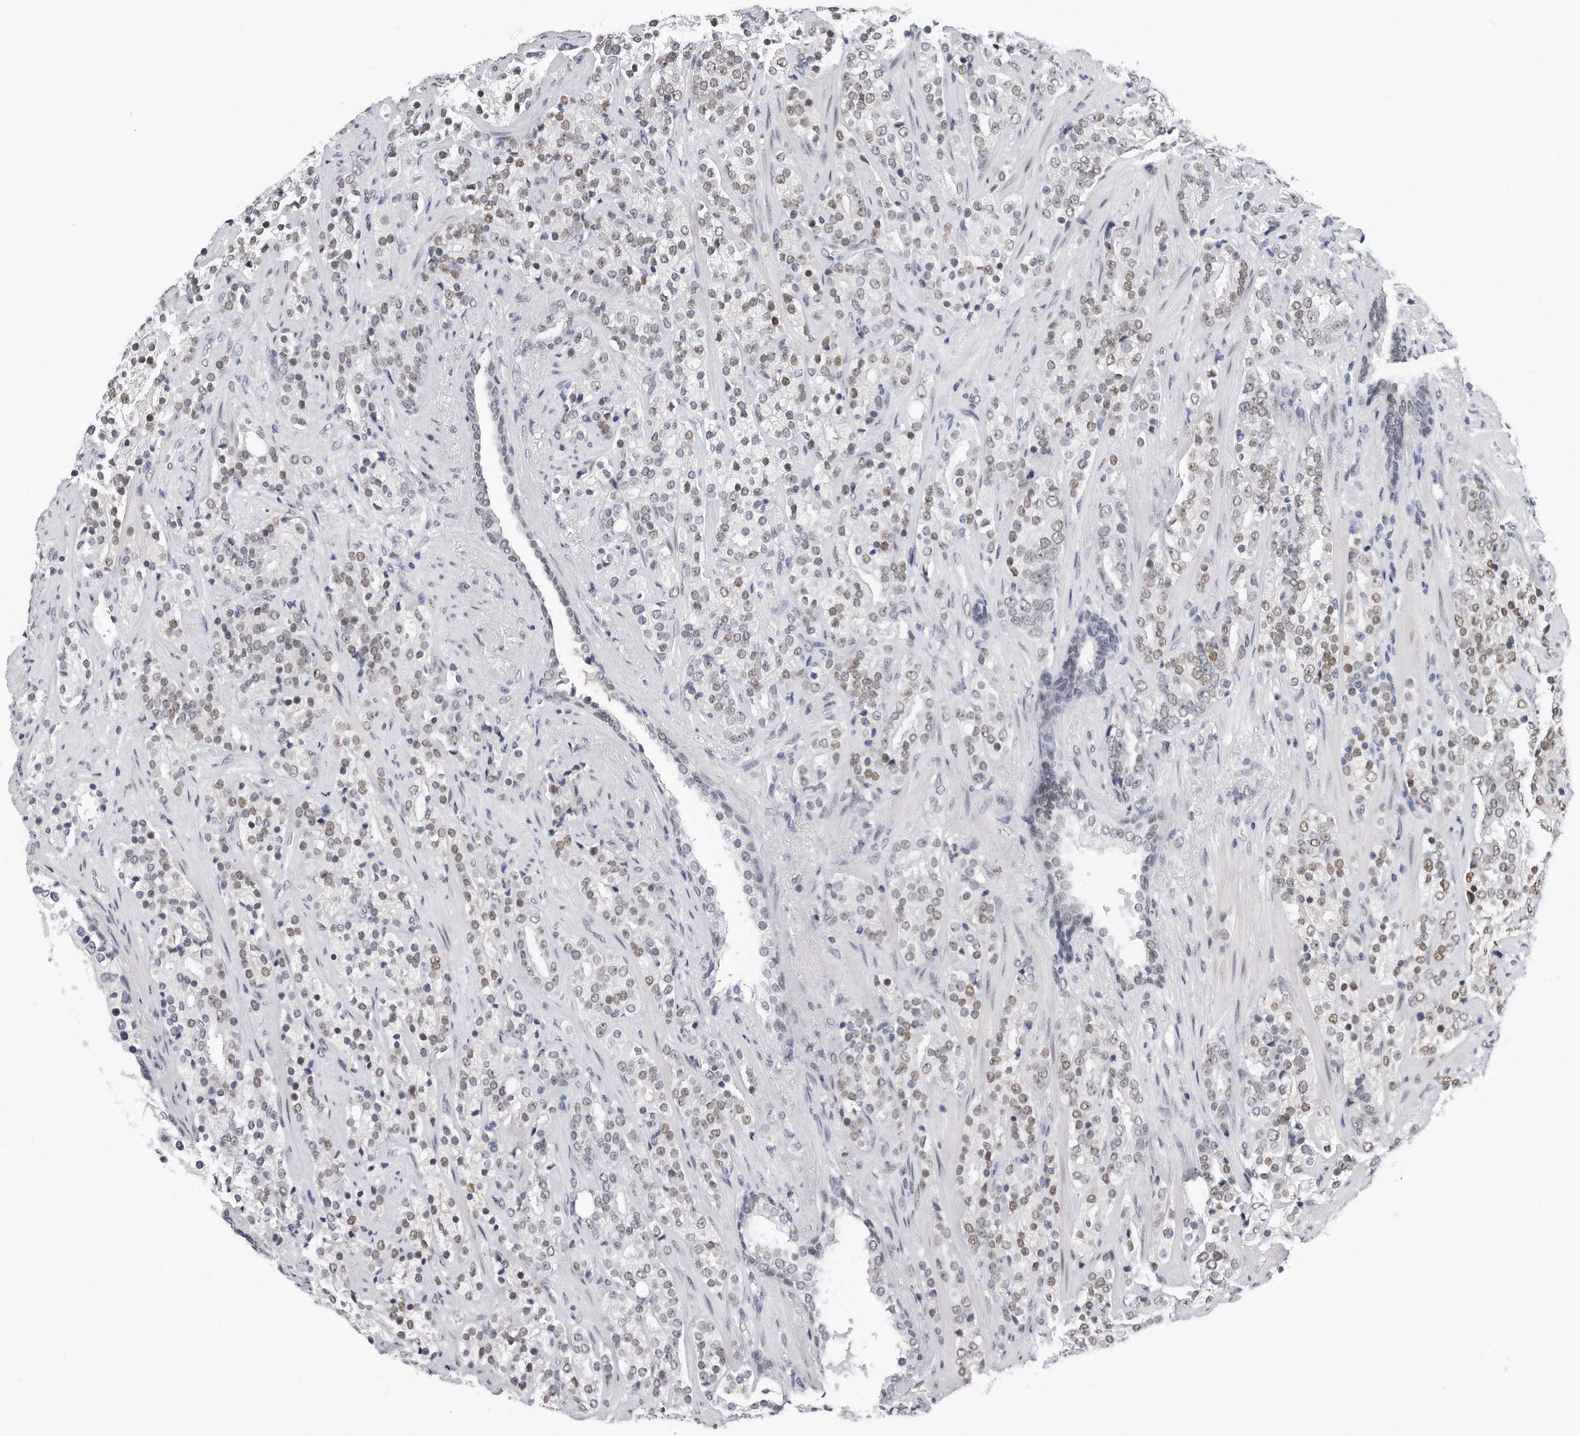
{"staining": {"intensity": "weak", "quantity": "25%-75%", "location": "nuclear"}, "tissue": "prostate cancer", "cell_type": "Tumor cells", "image_type": "cancer", "snomed": [{"axis": "morphology", "description": "Adenocarcinoma, High grade"}, {"axis": "topography", "description": "Prostate"}], "caption": "Immunohistochemistry (IHC) photomicrograph of neoplastic tissue: prostate cancer (high-grade adenocarcinoma) stained using immunohistochemistry displays low levels of weak protein expression localized specifically in the nuclear of tumor cells, appearing as a nuclear brown color.", "gene": "CTBP2", "patient": {"sex": "male", "age": 71}}